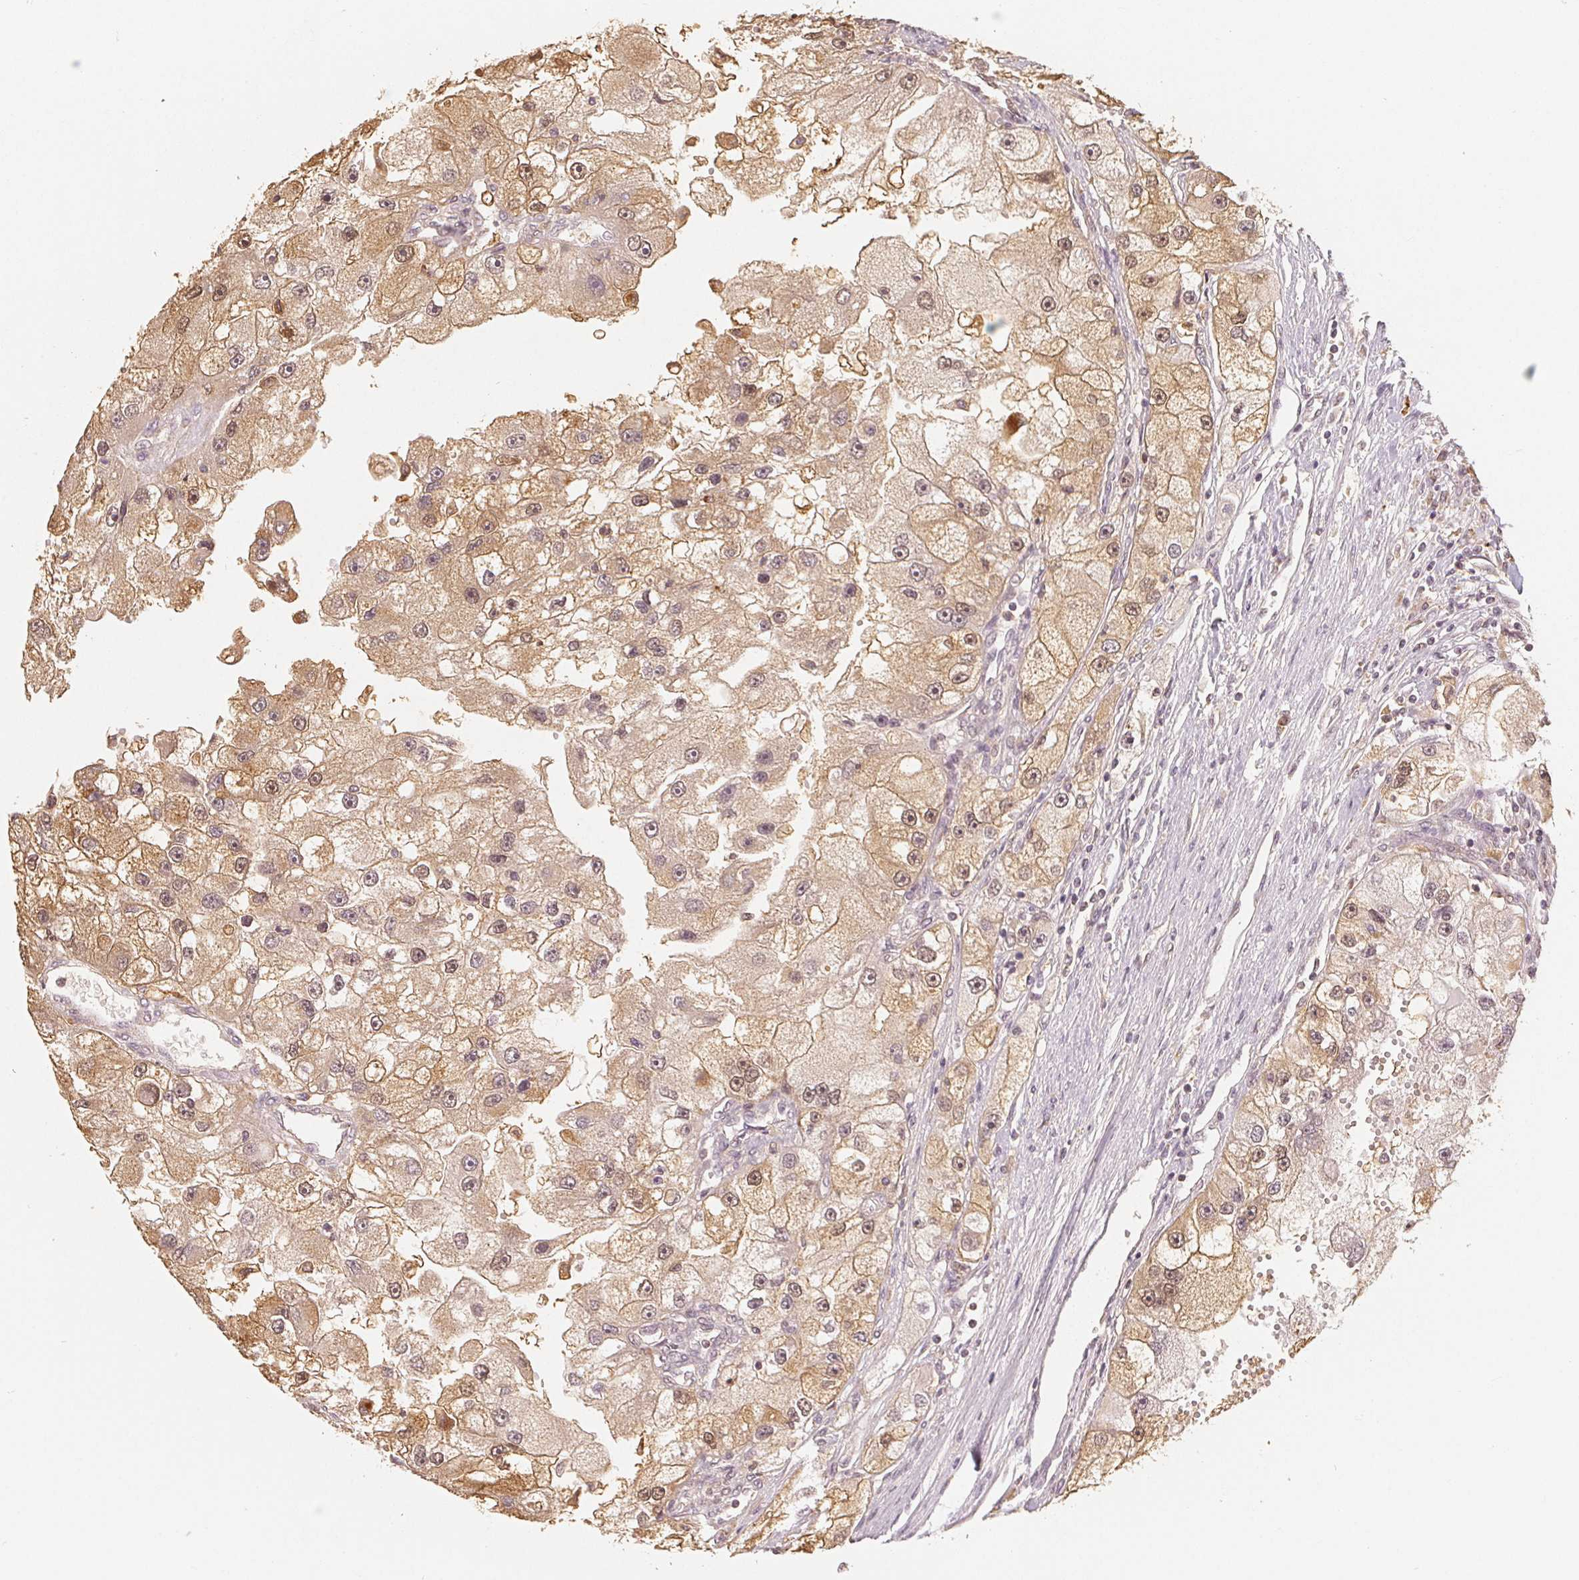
{"staining": {"intensity": "weak", "quantity": ">75%", "location": "cytoplasmic/membranous,nuclear"}, "tissue": "renal cancer", "cell_type": "Tumor cells", "image_type": "cancer", "snomed": [{"axis": "morphology", "description": "Adenocarcinoma, NOS"}, {"axis": "topography", "description": "Kidney"}], "caption": "Weak cytoplasmic/membranous and nuclear positivity is seen in approximately >75% of tumor cells in renal cancer.", "gene": "GUSB", "patient": {"sex": "male", "age": 63}}